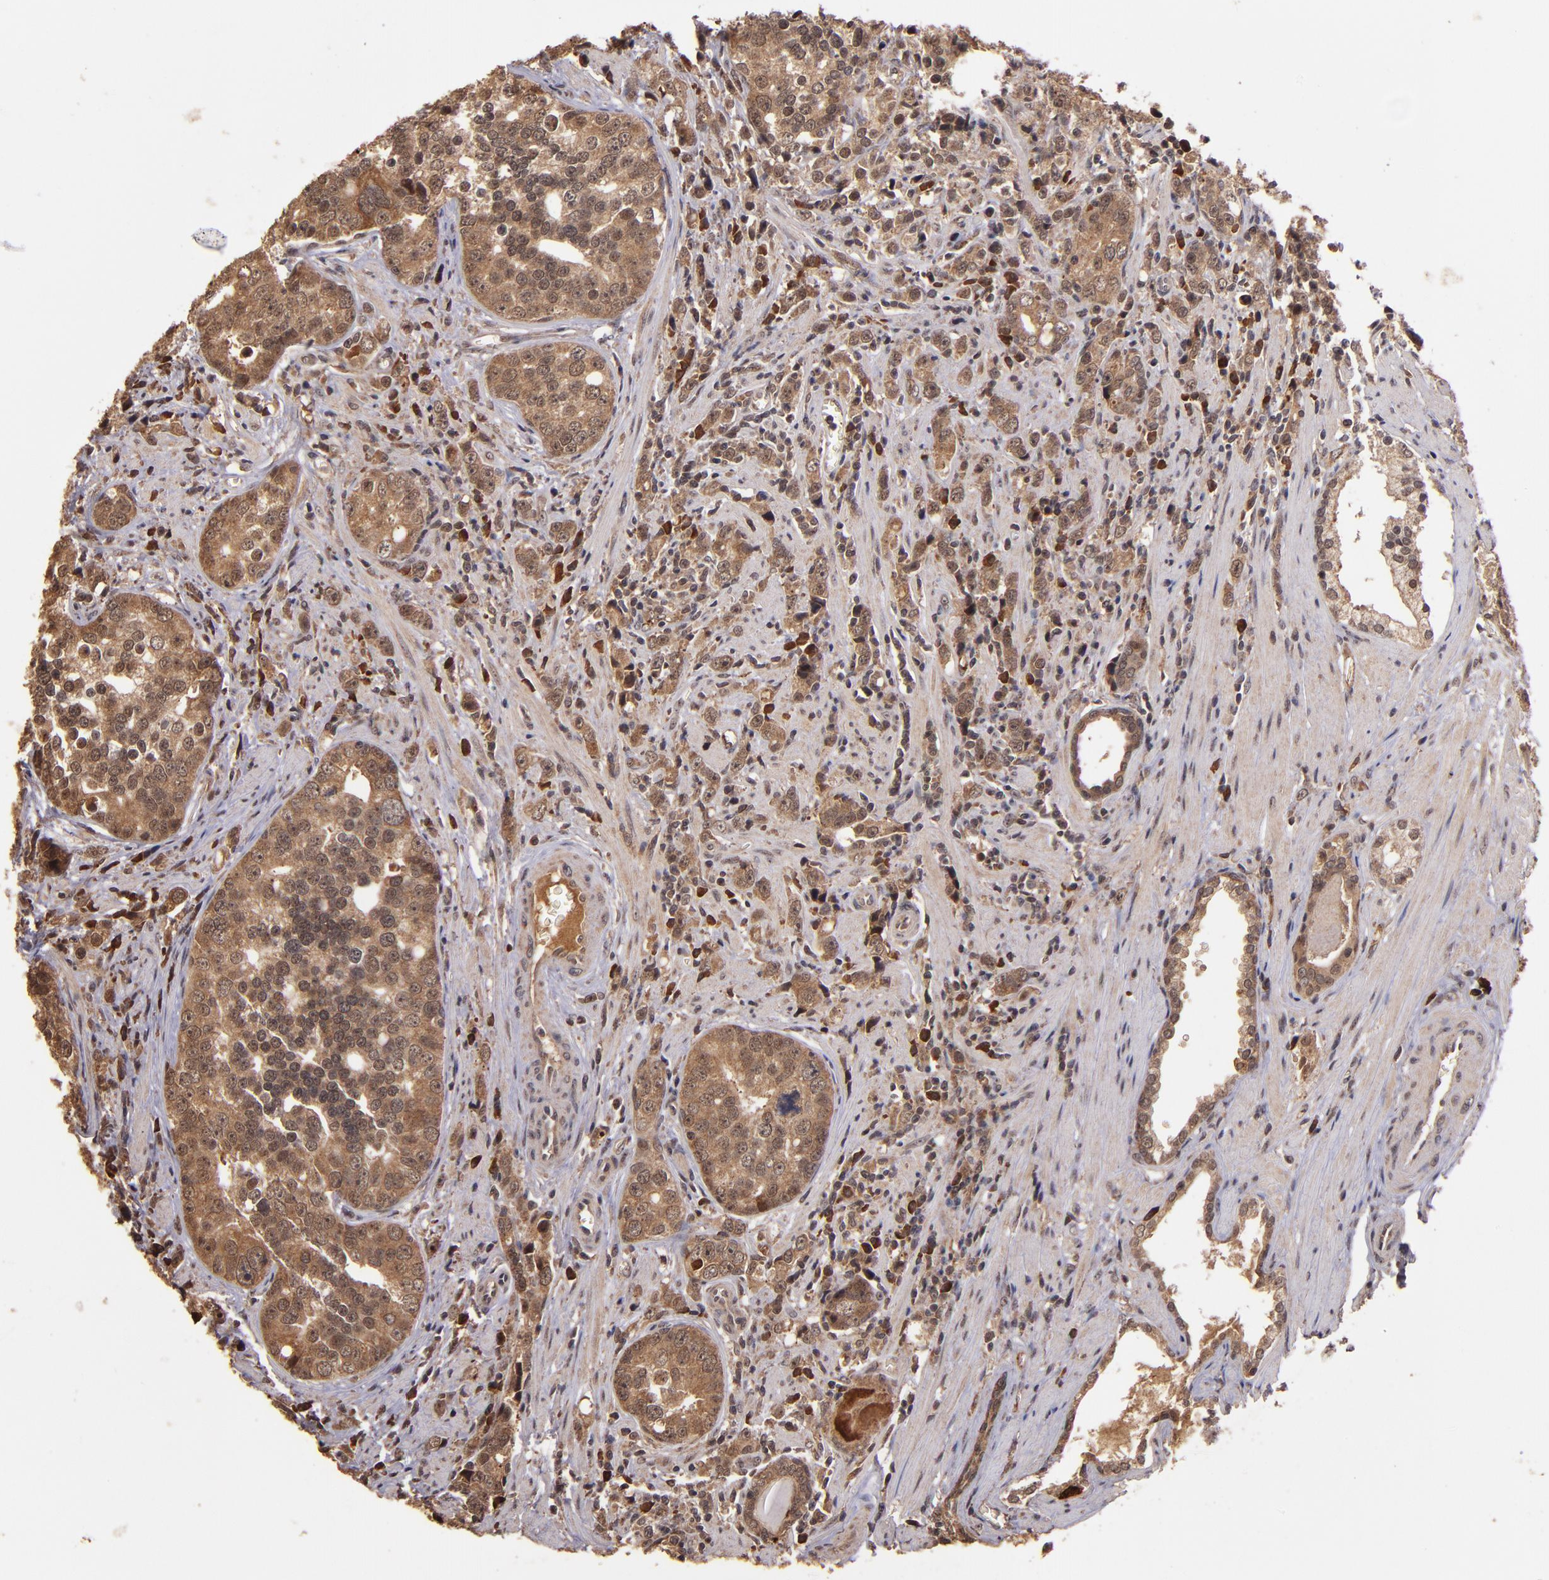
{"staining": {"intensity": "moderate", "quantity": ">75%", "location": "cytoplasmic/membranous"}, "tissue": "prostate cancer", "cell_type": "Tumor cells", "image_type": "cancer", "snomed": [{"axis": "morphology", "description": "Adenocarcinoma, High grade"}, {"axis": "topography", "description": "Prostate"}], "caption": "This photomicrograph demonstrates prostate cancer stained with IHC to label a protein in brown. The cytoplasmic/membranous of tumor cells show moderate positivity for the protein. Nuclei are counter-stained blue.", "gene": "RIOK3", "patient": {"sex": "male", "age": 71}}